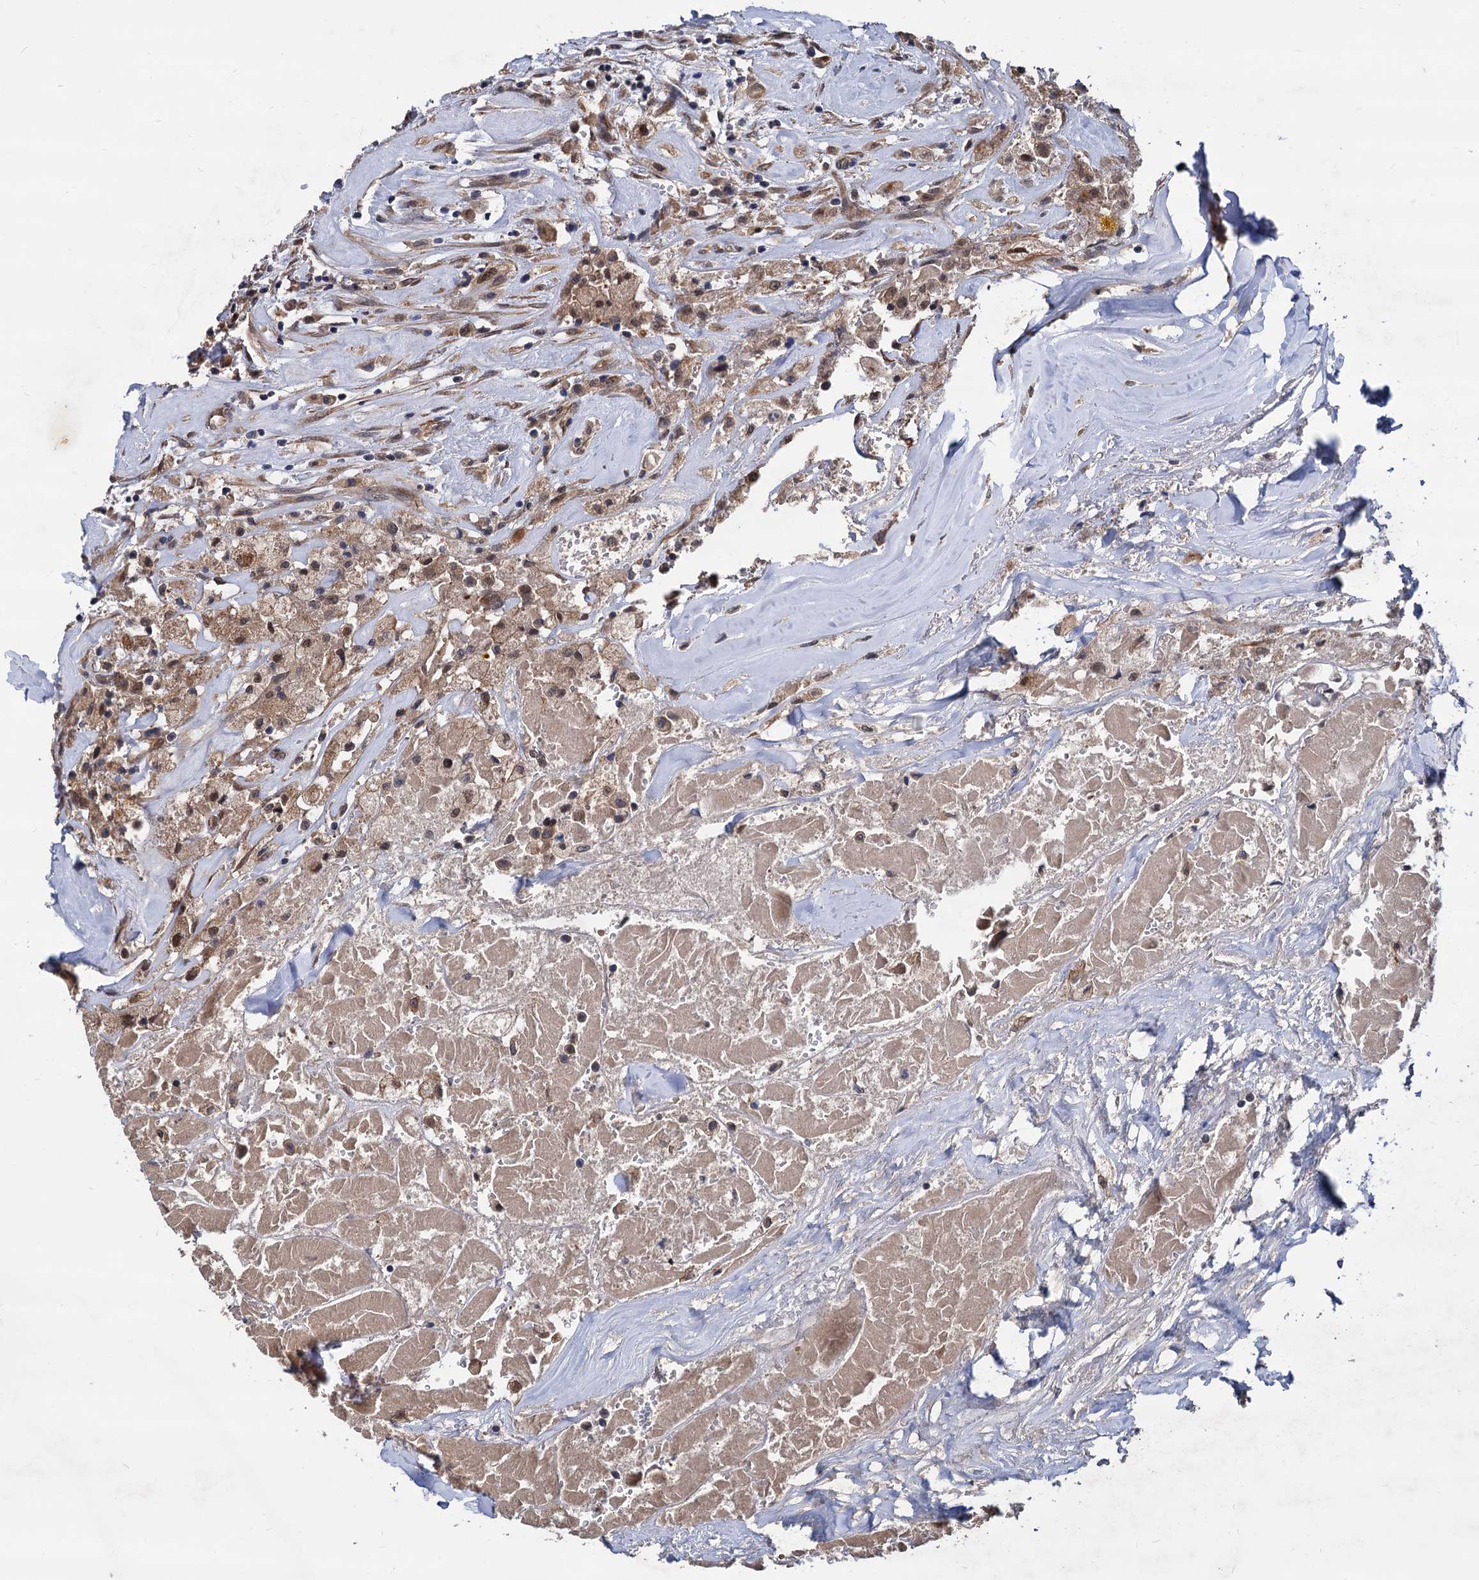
{"staining": {"intensity": "weak", "quantity": ">75%", "location": "cytoplasmic/membranous,nuclear"}, "tissue": "thyroid cancer", "cell_type": "Tumor cells", "image_type": "cancer", "snomed": [{"axis": "morphology", "description": "Papillary adenocarcinoma, NOS"}, {"axis": "topography", "description": "Thyroid gland"}], "caption": "Weak cytoplasmic/membranous and nuclear staining for a protein is identified in approximately >75% of tumor cells of papillary adenocarcinoma (thyroid) using IHC.", "gene": "PSMD4", "patient": {"sex": "female", "age": 59}}